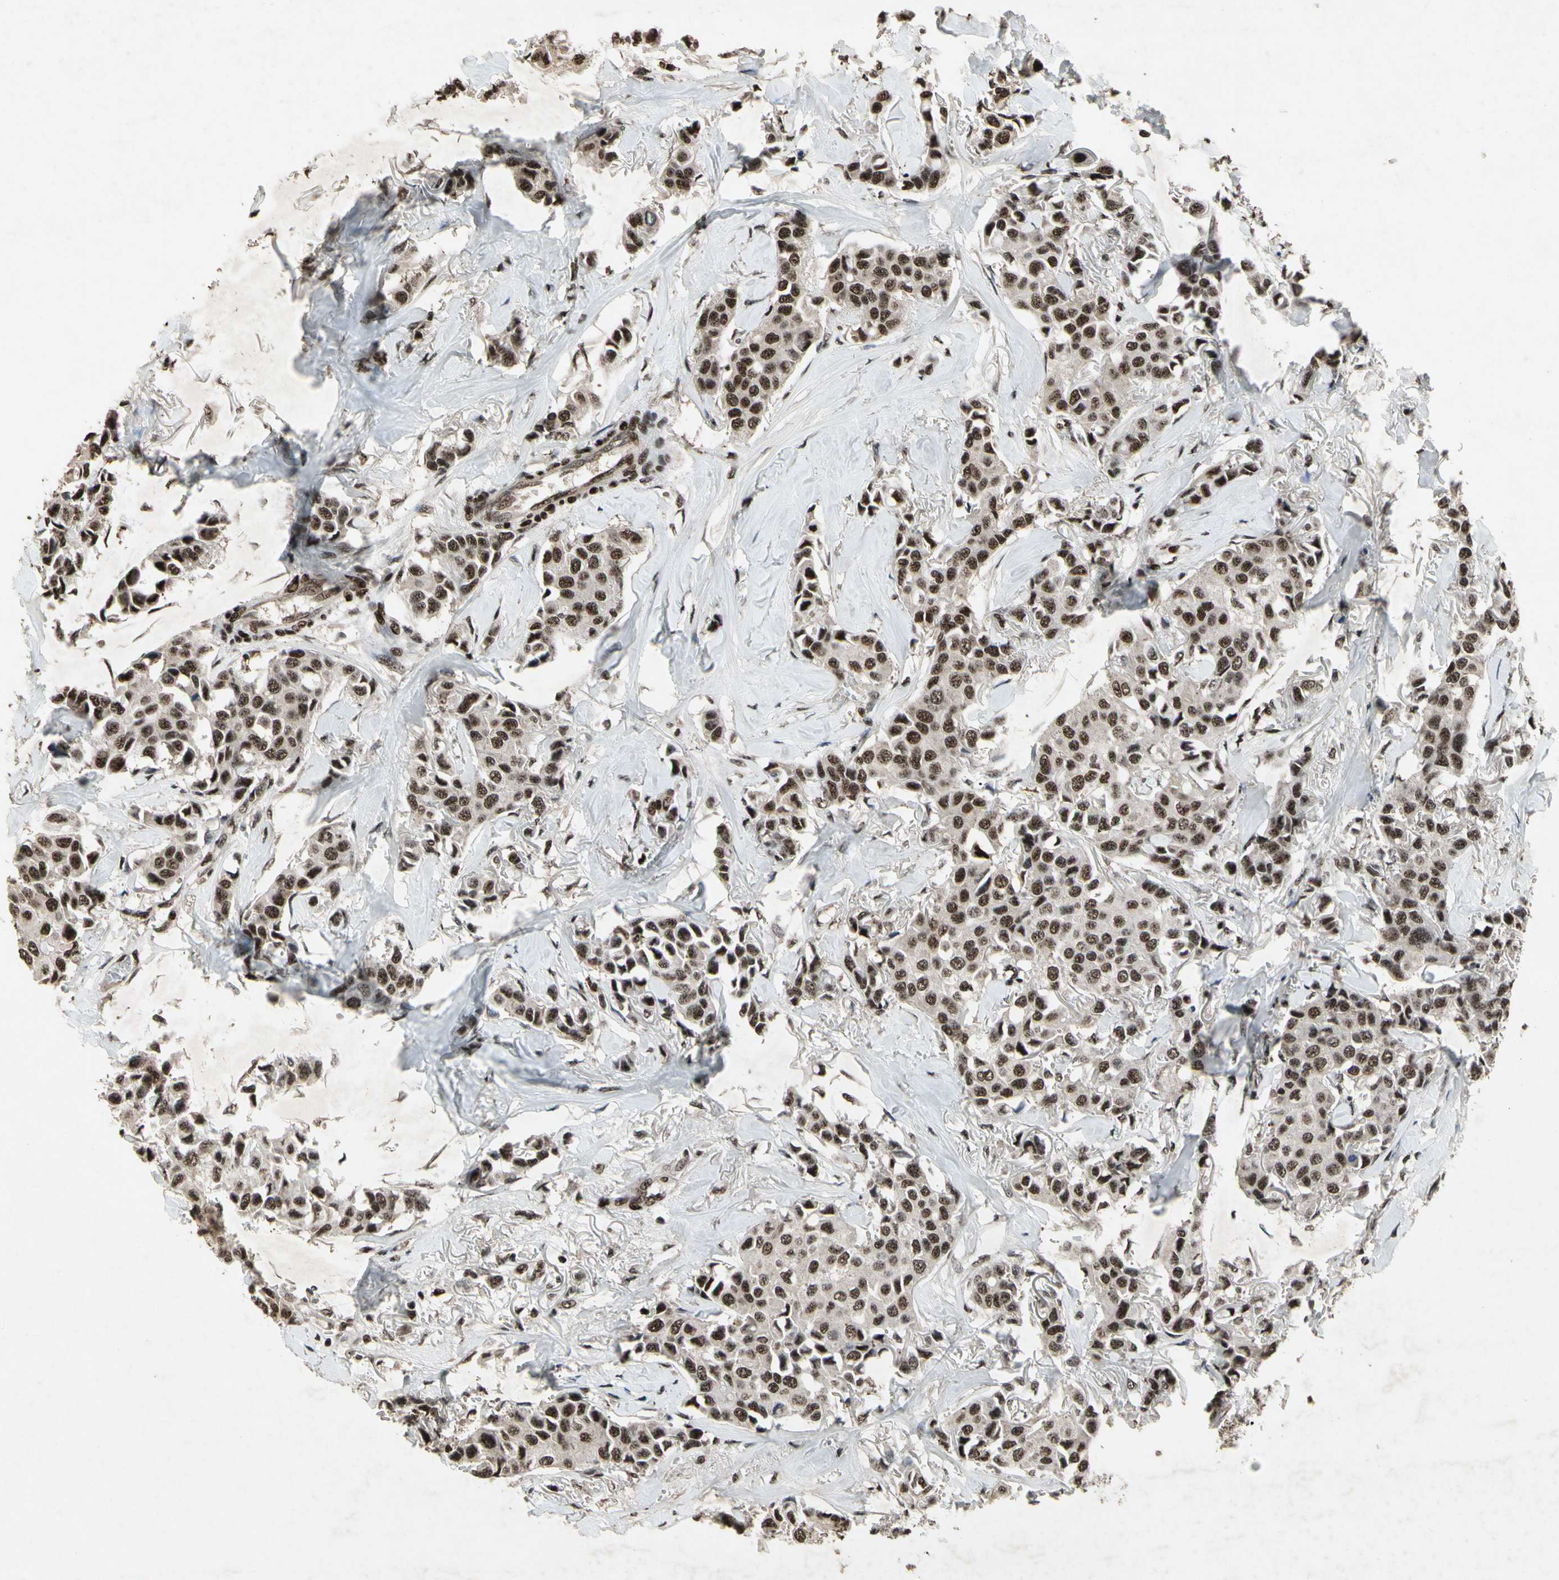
{"staining": {"intensity": "strong", "quantity": ">75%", "location": "nuclear"}, "tissue": "breast cancer", "cell_type": "Tumor cells", "image_type": "cancer", "snomed": [{"axis": "morphology", "description": "Duct carcinoma"}, {"axis": "topography", "description": "Breast"}], "caption": "The micrograph displays a brown stain indicating the presence of a protein in the nuclear of tumor cells in breast cancer.", "gene": "TBX2", "patient": {"sex": "female", "age": 80}}